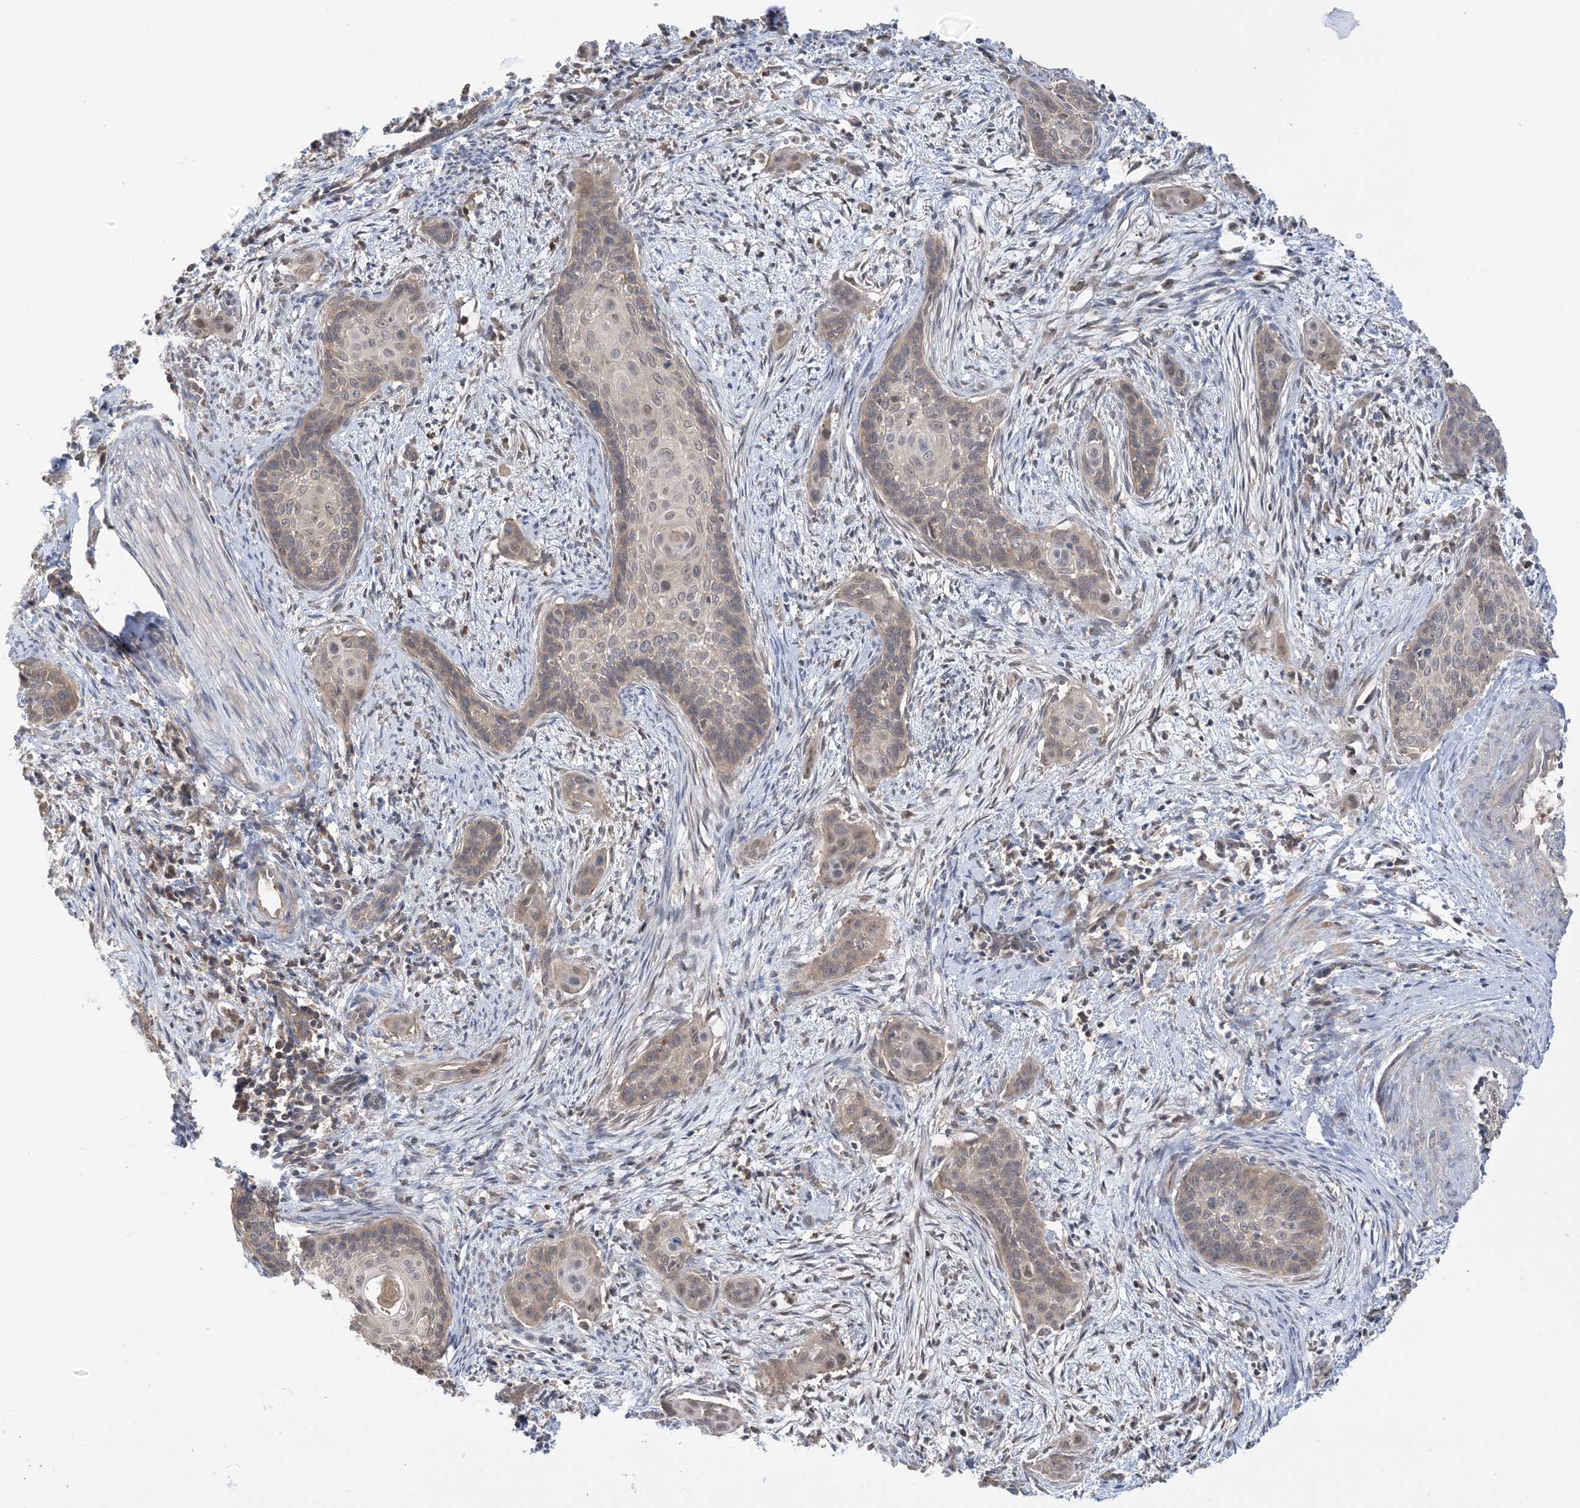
{"staining": {"intensity": "negative", "quantity": "none", "location": "none"}, "tissue": "cervical cancer", "cell_type": "Tumor cells", "image_type": "cancer", "snomed": [{"axis": "morphology", "description": "Squamous cell carcinoma, NOS"}, {"axis": "topography", "description": "Cervix"}], "caption": "Image shows no significant protein staining in tumor cells of cervical squamous cell carcinoma. Brightfield microscopy of immunohistochemistry (IHC) stained with DAB (brown) and hematoxylin (blue), captured at high magnification.", "gene": "WDR26", "patient": {"sex": "female", "age": 33}}